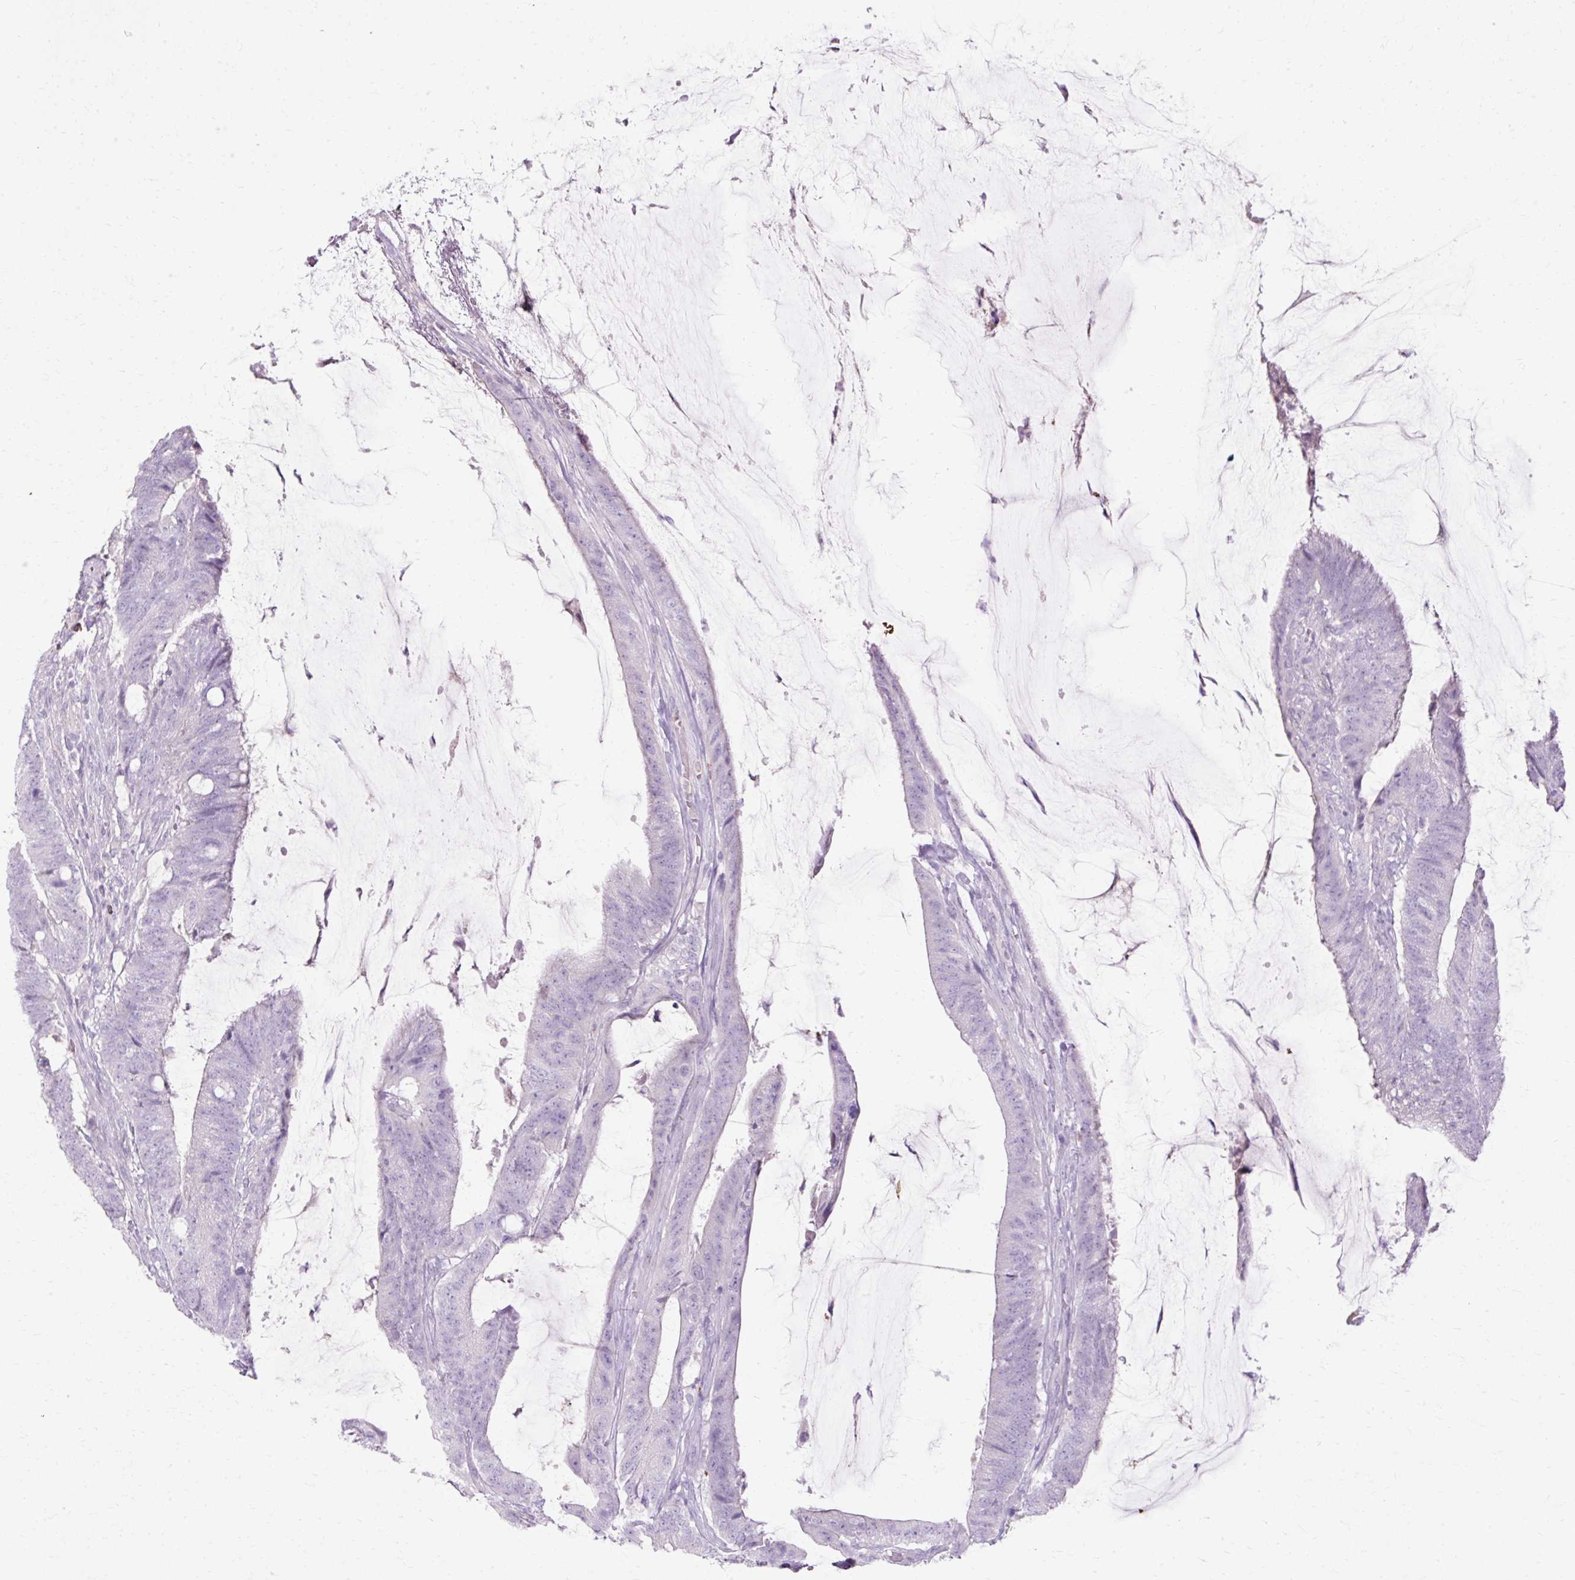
{"staining": {"intensity": "negative", "quantity": "none", "location": "none"}, "tissue": "colorectal cancer", "cell_type": "Tumor cells", "image_type": "cancer", "snomed": [{"axis": "morphology", "description": "Adenocarcinoma, NOS"}, {"axis": "topography", "description": "Colon"}], "caption": "The immunohistochemistry histopathology image has no significant staining in tumor cells of colorectal adenocarcinoma tissue.", "gene": "HSD11B1", "patient": {"sex": "female", "age": 43}}